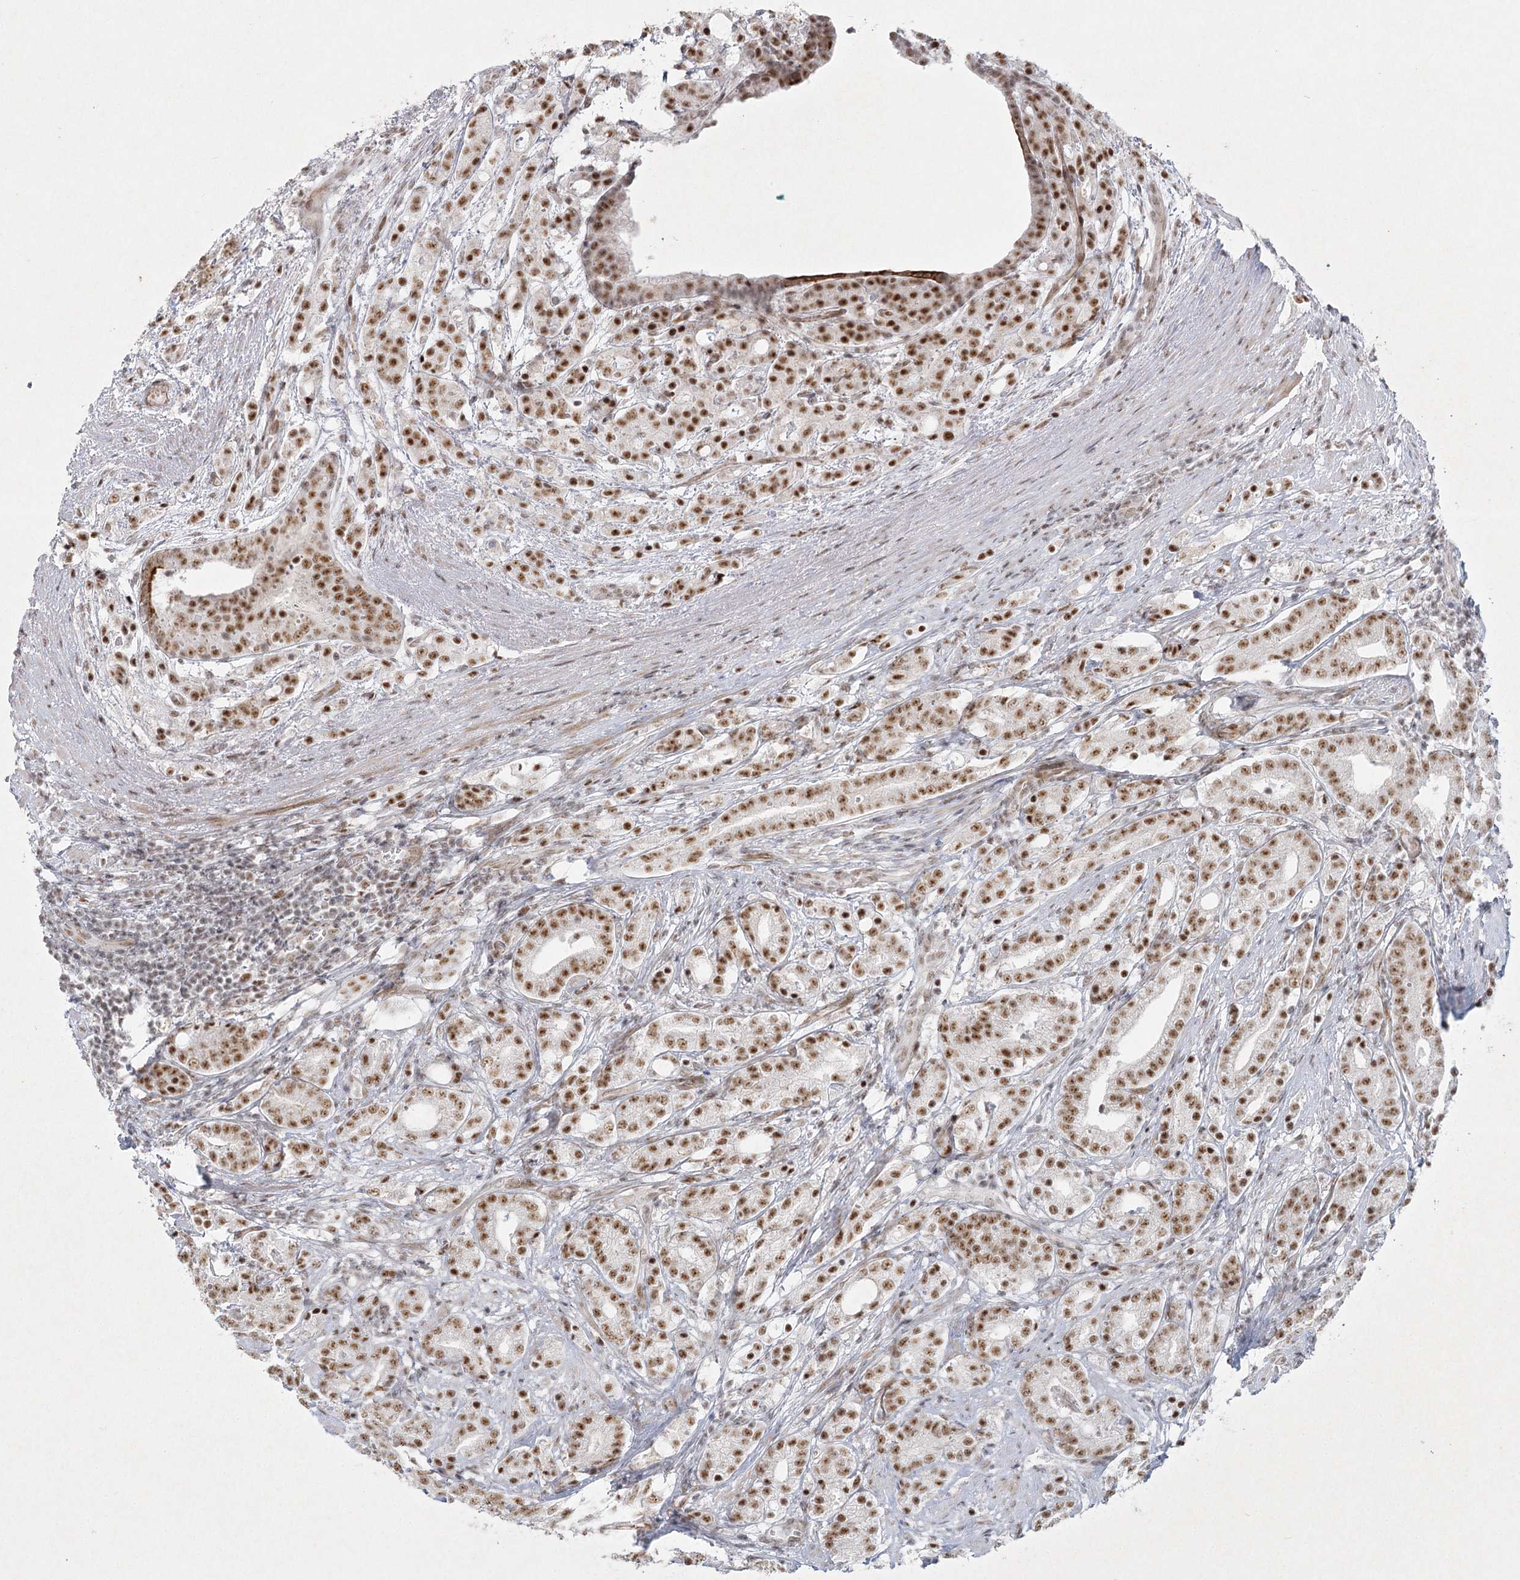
{"staining": {"intensity": "strong", "quantity": ">75%", "location": "nuclear"}, "tissue": "prostate cancer", "cell_type": "Tumor cells", "image_type": "cancer", "snomed": [{"axis": "morphology", "description": "Adenocarcinoma, High grade"}, {"axis": "topography", "description": "Prostate"}], "caption": "This histopathology image reveals prostate cancer (adenocarcinoma (high-grade)) stained with immunohistochemistry (IHC) to label a protein in brown. The nuclear of tumor cells show strong positivity for the protein. Nuclei are counter-stained blue.", "gene": "U2SURP", "patient": {"sex": "male", "age": 57}}